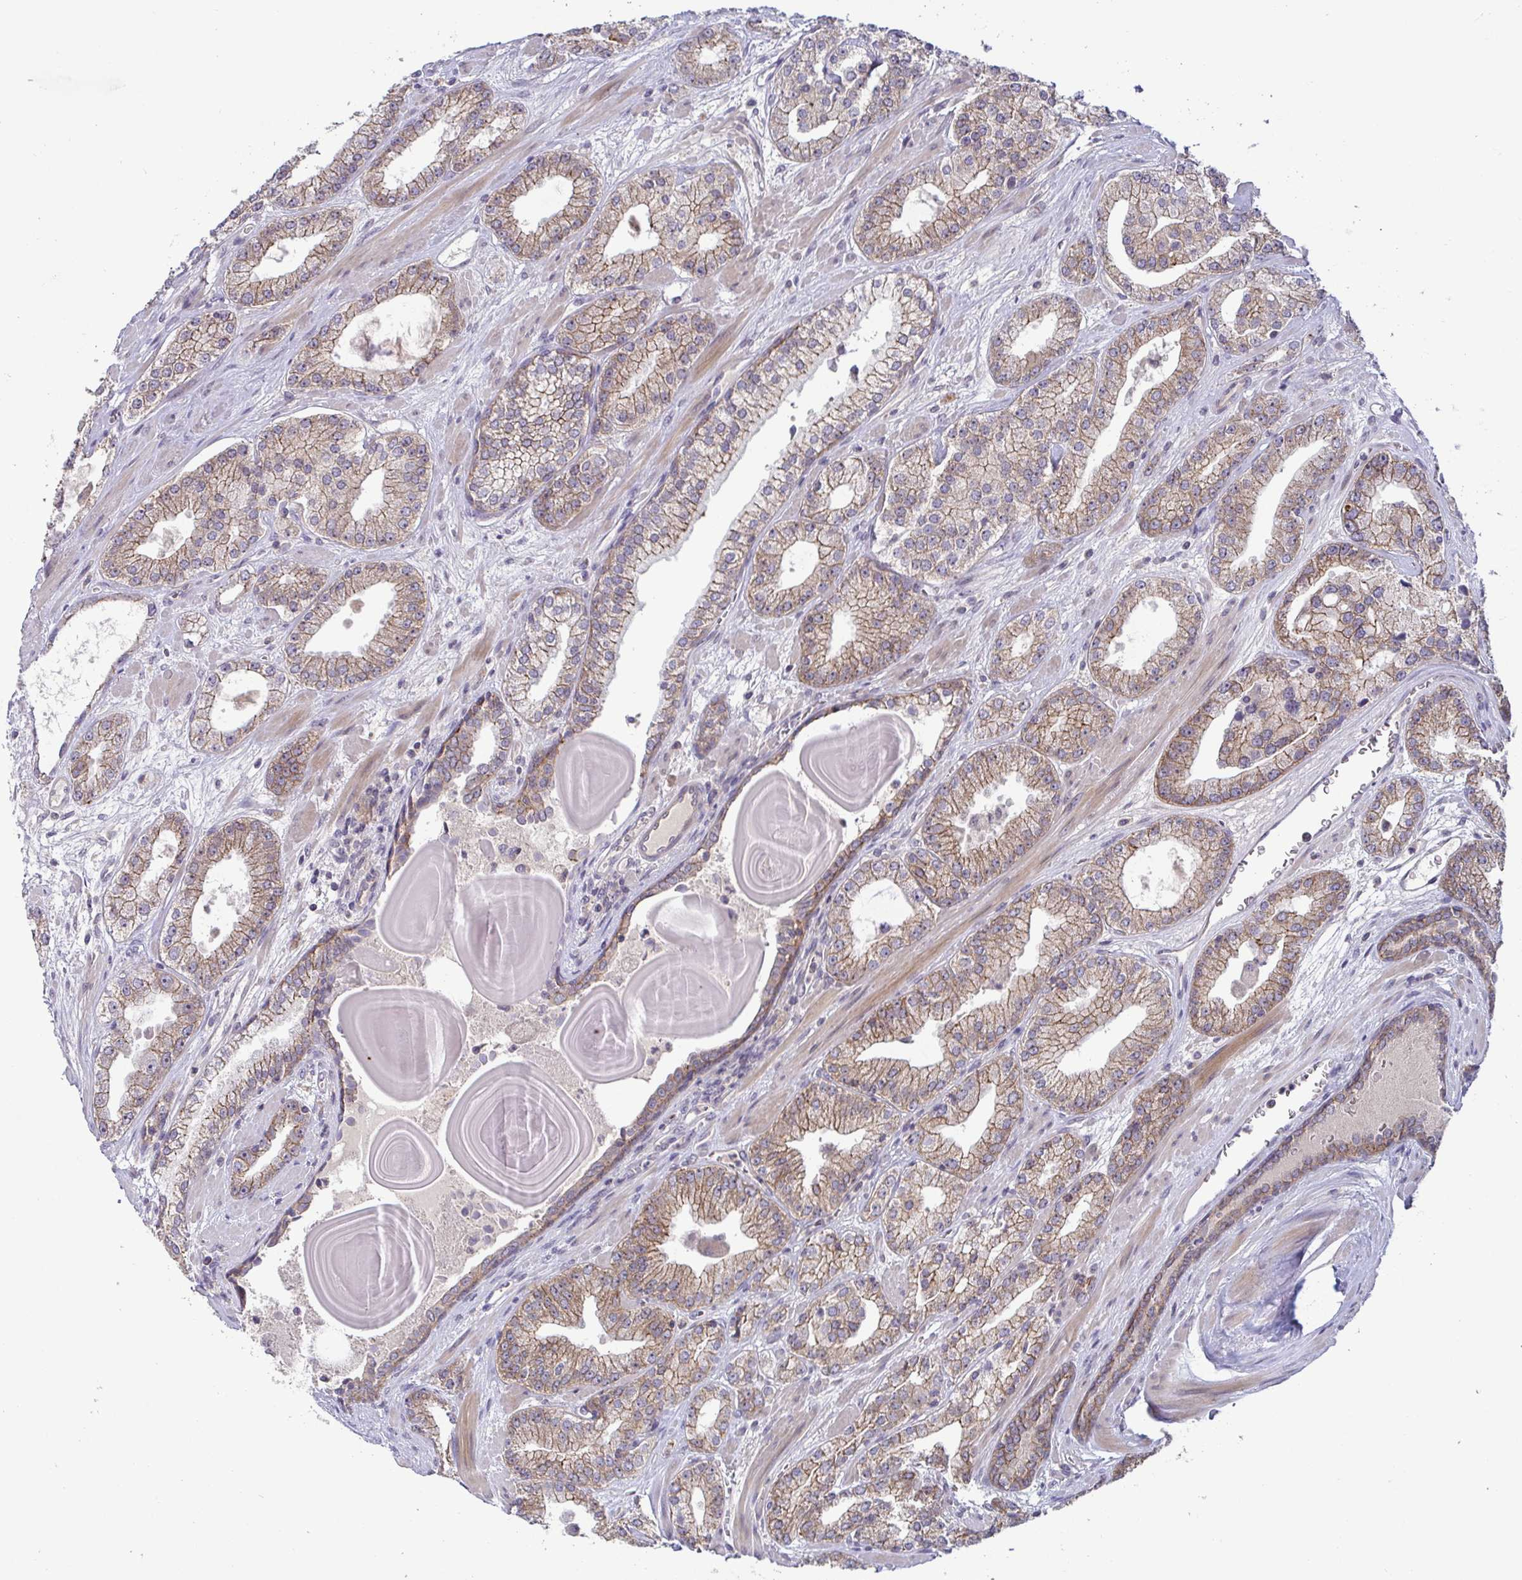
{"staining": {"intensity": "moderate", "quantity": "25%-75%", "location": "cytoplasmic/membranous"}, "tissue": "prostate cancer", "cell_type": "Tumor cells", "image_type": "cancer", "snomed": [{"axis": "morphology", "description": "Adenocarcinoma, High grade"}, {"axis": "topography", "description": "Prostate"}], "caption": "Moderate cytoplasmic/membranous staining for a protein is identified in approximately 25%-75% of tumor cells of adenocarcinoma (high-grade) (prostate) using immunohistochemistry.", "gene": "GSTM1", "patient": {"sex": "male", "age": 64}}